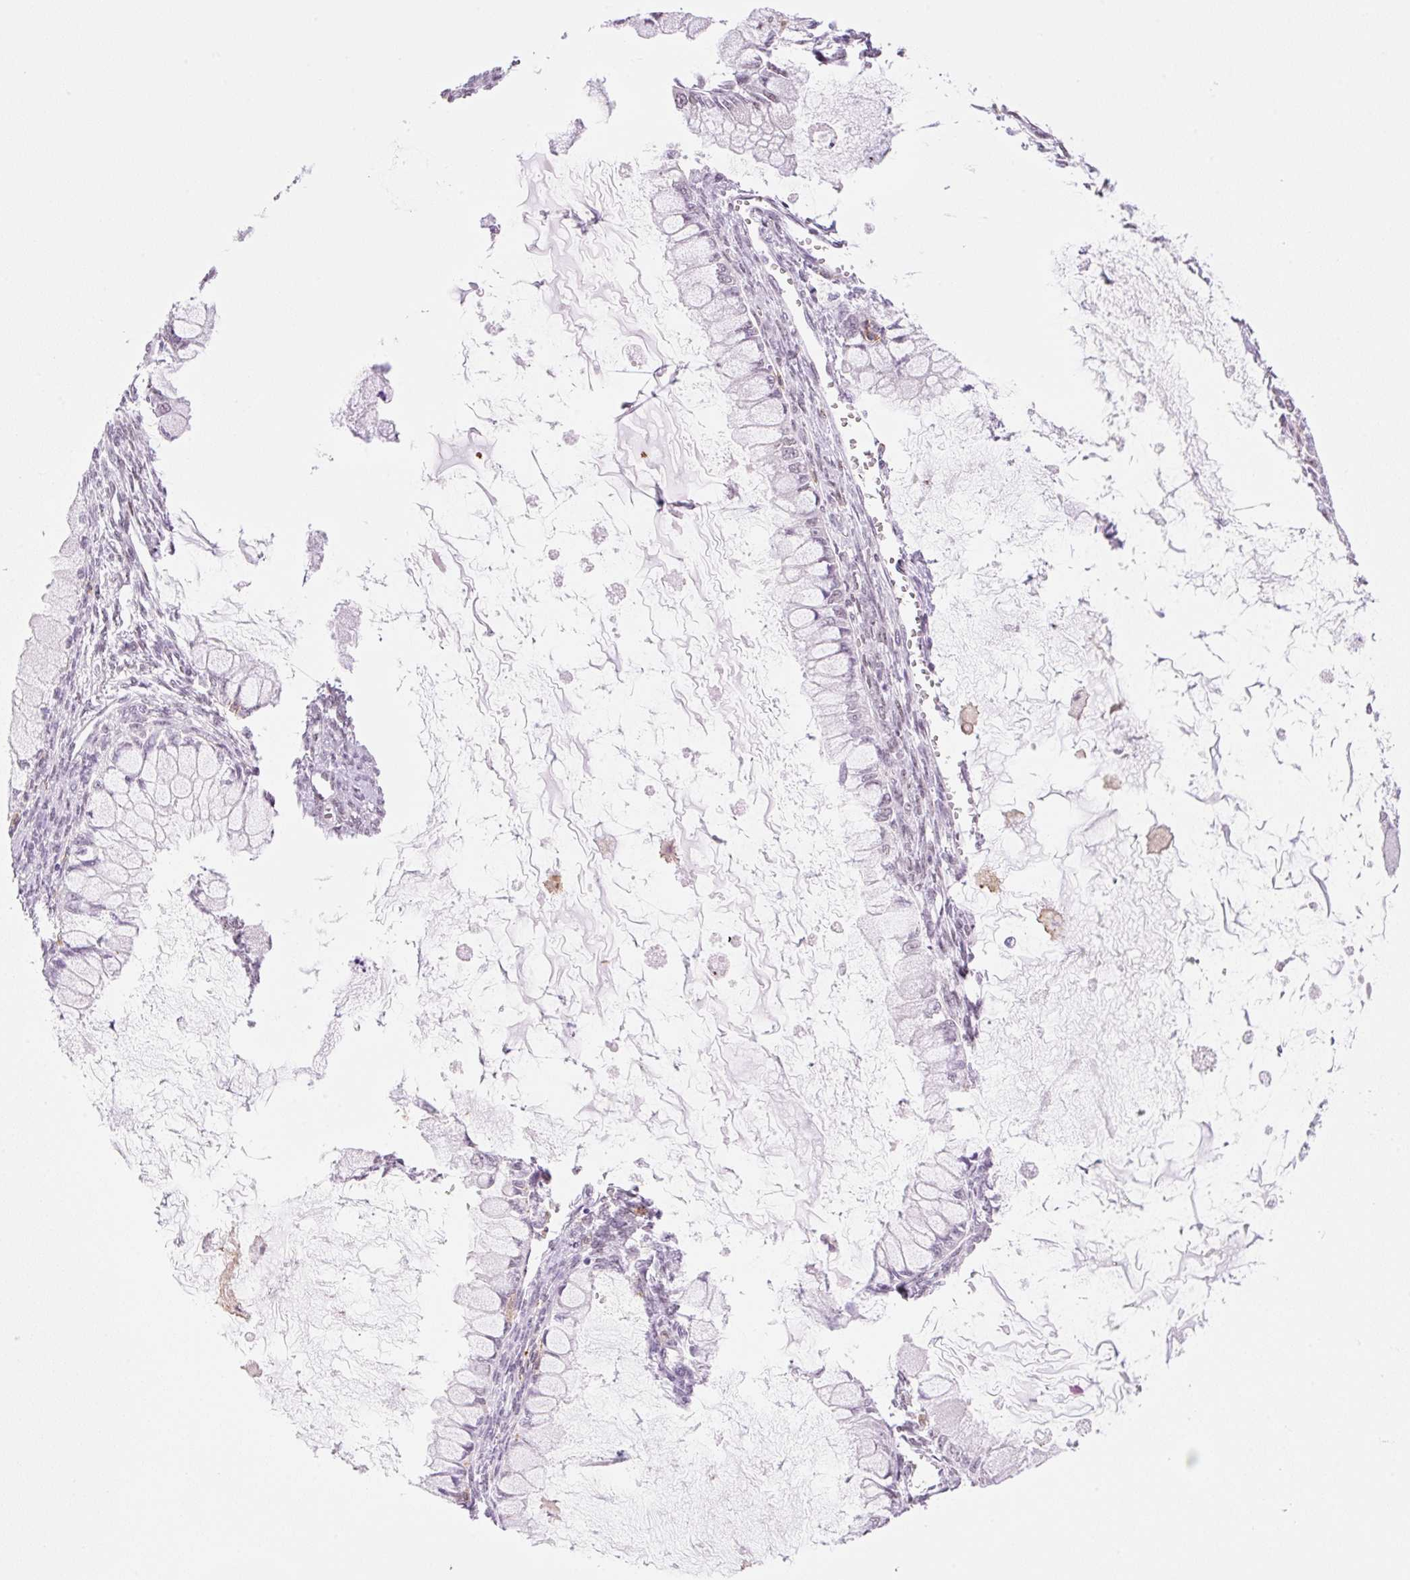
{"staining": {"intensity": "weak", "quantity": "25%-75%", "location": "nuclear"}, "tissue": "ovarian cancer", "cell_type": "Tumor cells", "image_type": "cancer", "snomed": [{"axis": "morphology", "description": "Cystadenocarcinoma, mucinous, NOS"}, {"axis": "topography", "description": "Ovary"}], "caption": "Human ovarian mucinous cystadenocarcinoma stained for a protein (brown) shows weak nuclear positive expression in about 25%-75% of tumor cells.", "gene": "PALM3", "patient": {"sex": "female", "age": 34}}